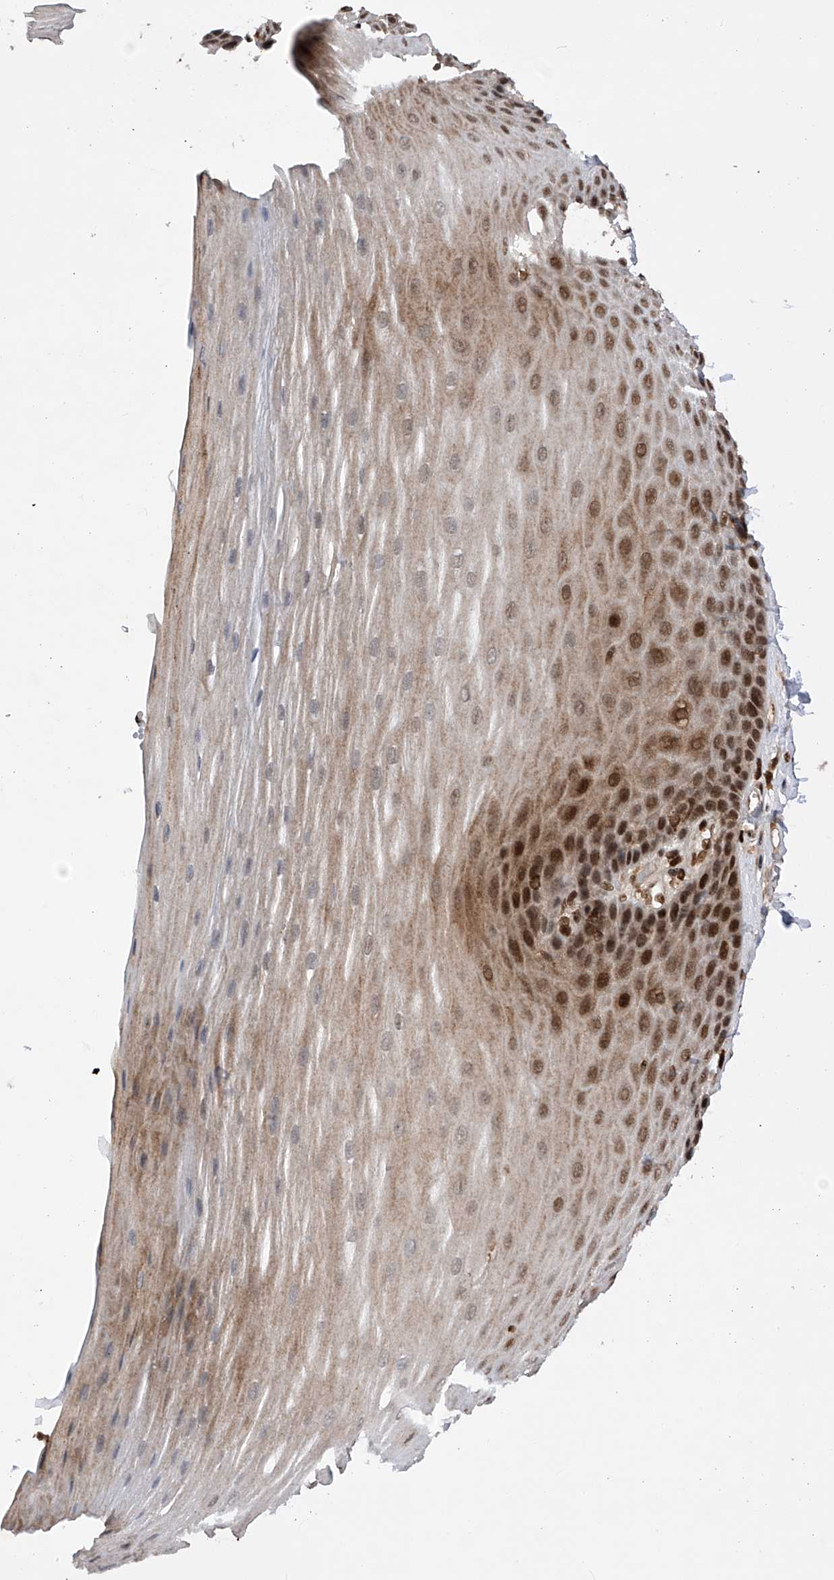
{"staining": {"intensity": "strong", "quantity": ">75%", "location": "nuclear"}, "tissue": "esophagus", "cell_type": "Squamous epithelial cells", "image_type": "normal", "snomed": [{"axis": "morphology", "description": "Normal tissue, NOS"}, {"axis": "topography", "description": "Esophagus"}], "caption": "Protein staining by IHC reveals strong nuclear positivity in approximately >75% of squamous epithelial cells in unremarkable esophagus. Immunohistochemistry (ihc) stains the protein in brown and the nuclei are stained blue.", "gene": "ZNF280D", "patient": {"sex": "male", "age": 62}}